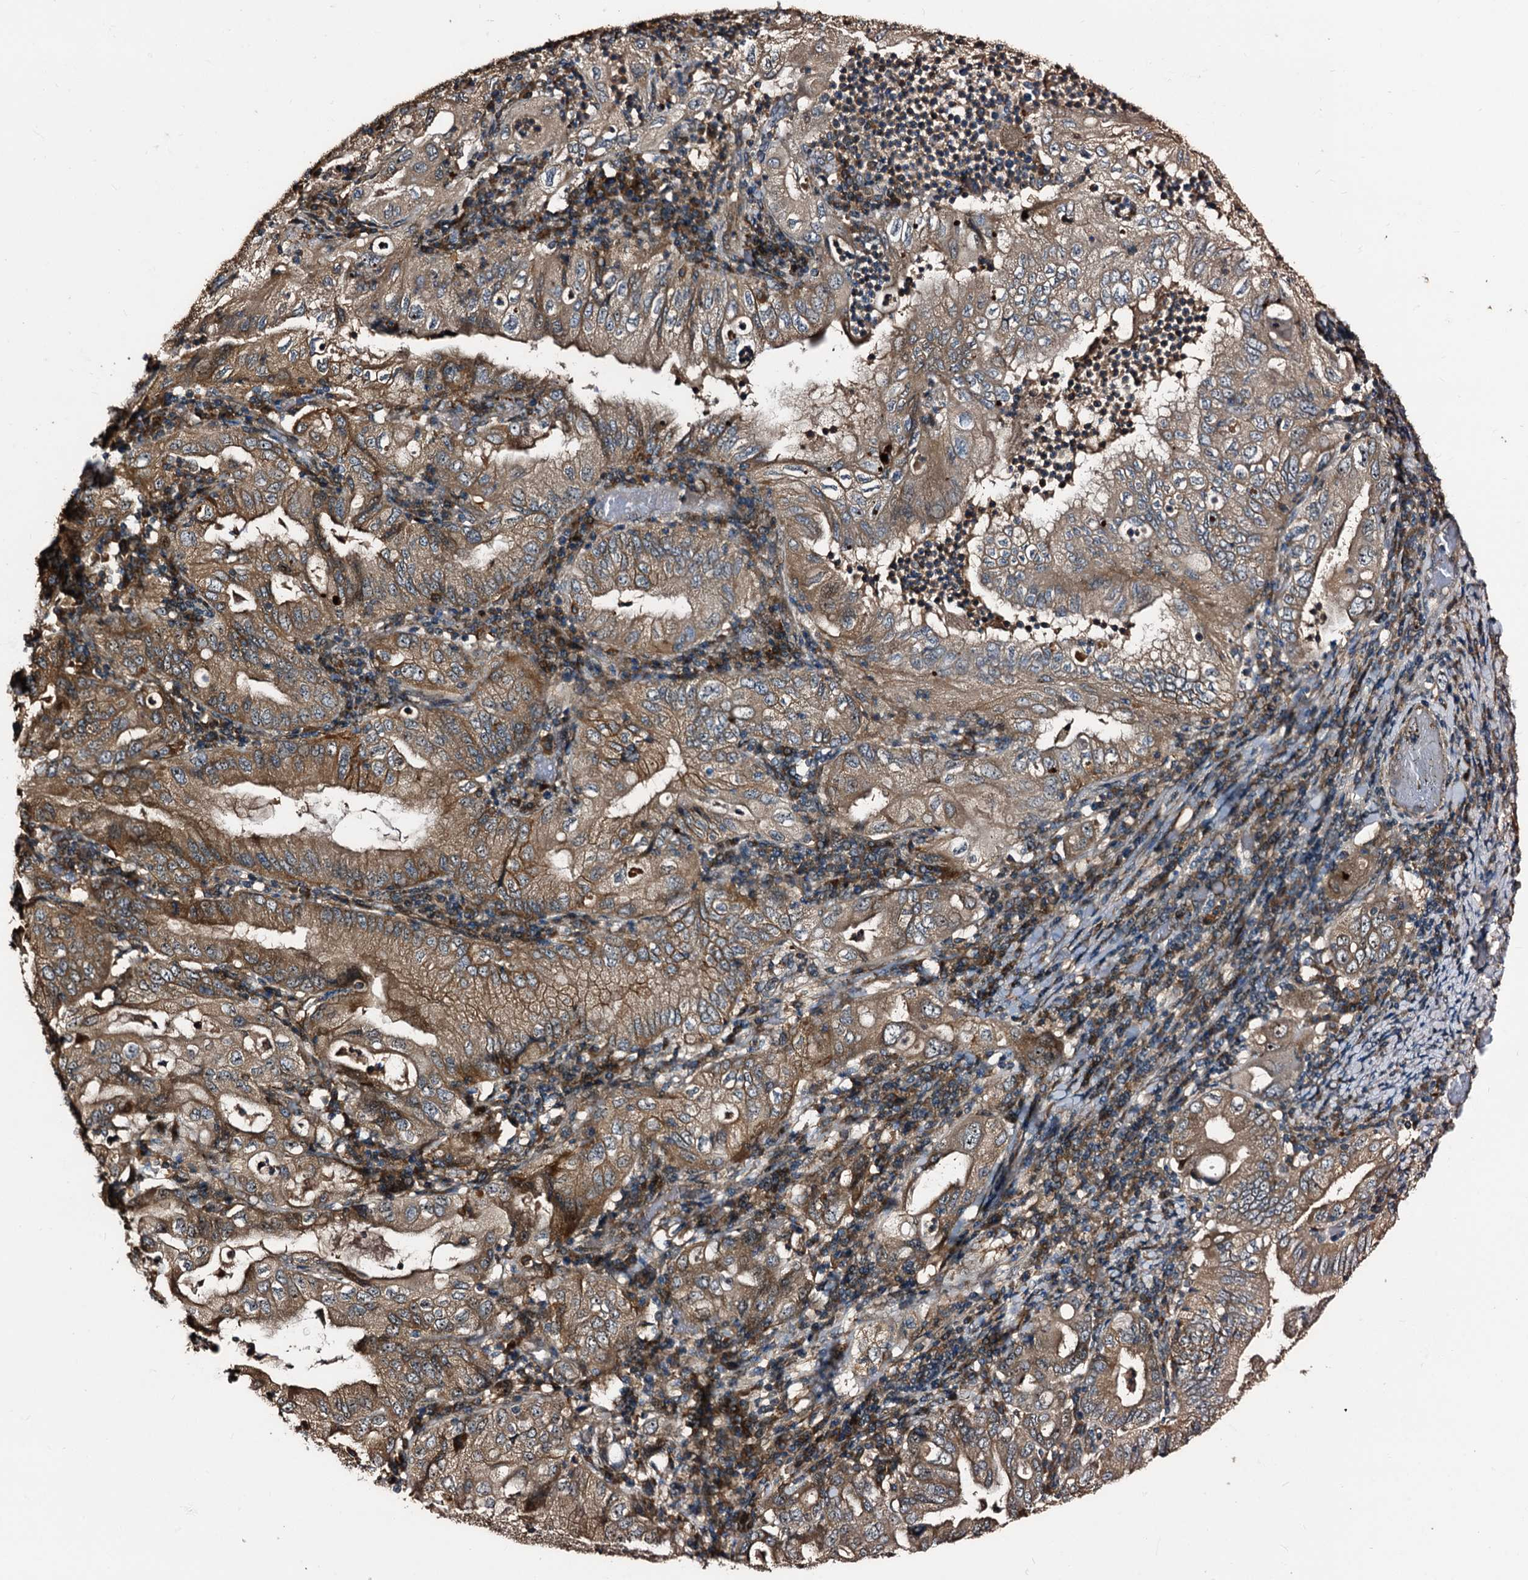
{"staining": {"intensity": "moderate", "quantity": ">75%", "location": "cytoplasmic/membranous"}, "tissue": "stomach cancer", "cell_type": "Tumor cells", "image_type": "cancer", "snomed": [{"axis": "morphology", "description": "Normal tissue, NOS"}, {"axis": "morphology", "description": "Adenocarcinoma, NOS"}, {"axis": "topography", "description": "Esophagus"}, {"axis": "topography", "description": "Stomach, upper"}, {"axis": "topography", "description": "Peripheral nerve tissue"}], "caption": "Immunohistochemical staining of adenocarcinoma (stomach) exhibits medium levels of moderate cytoplasmic/membranous staining in about >75% of tumor cells.", "gene": "PEX5", "patient": {"sex": "male", "age": 62}}